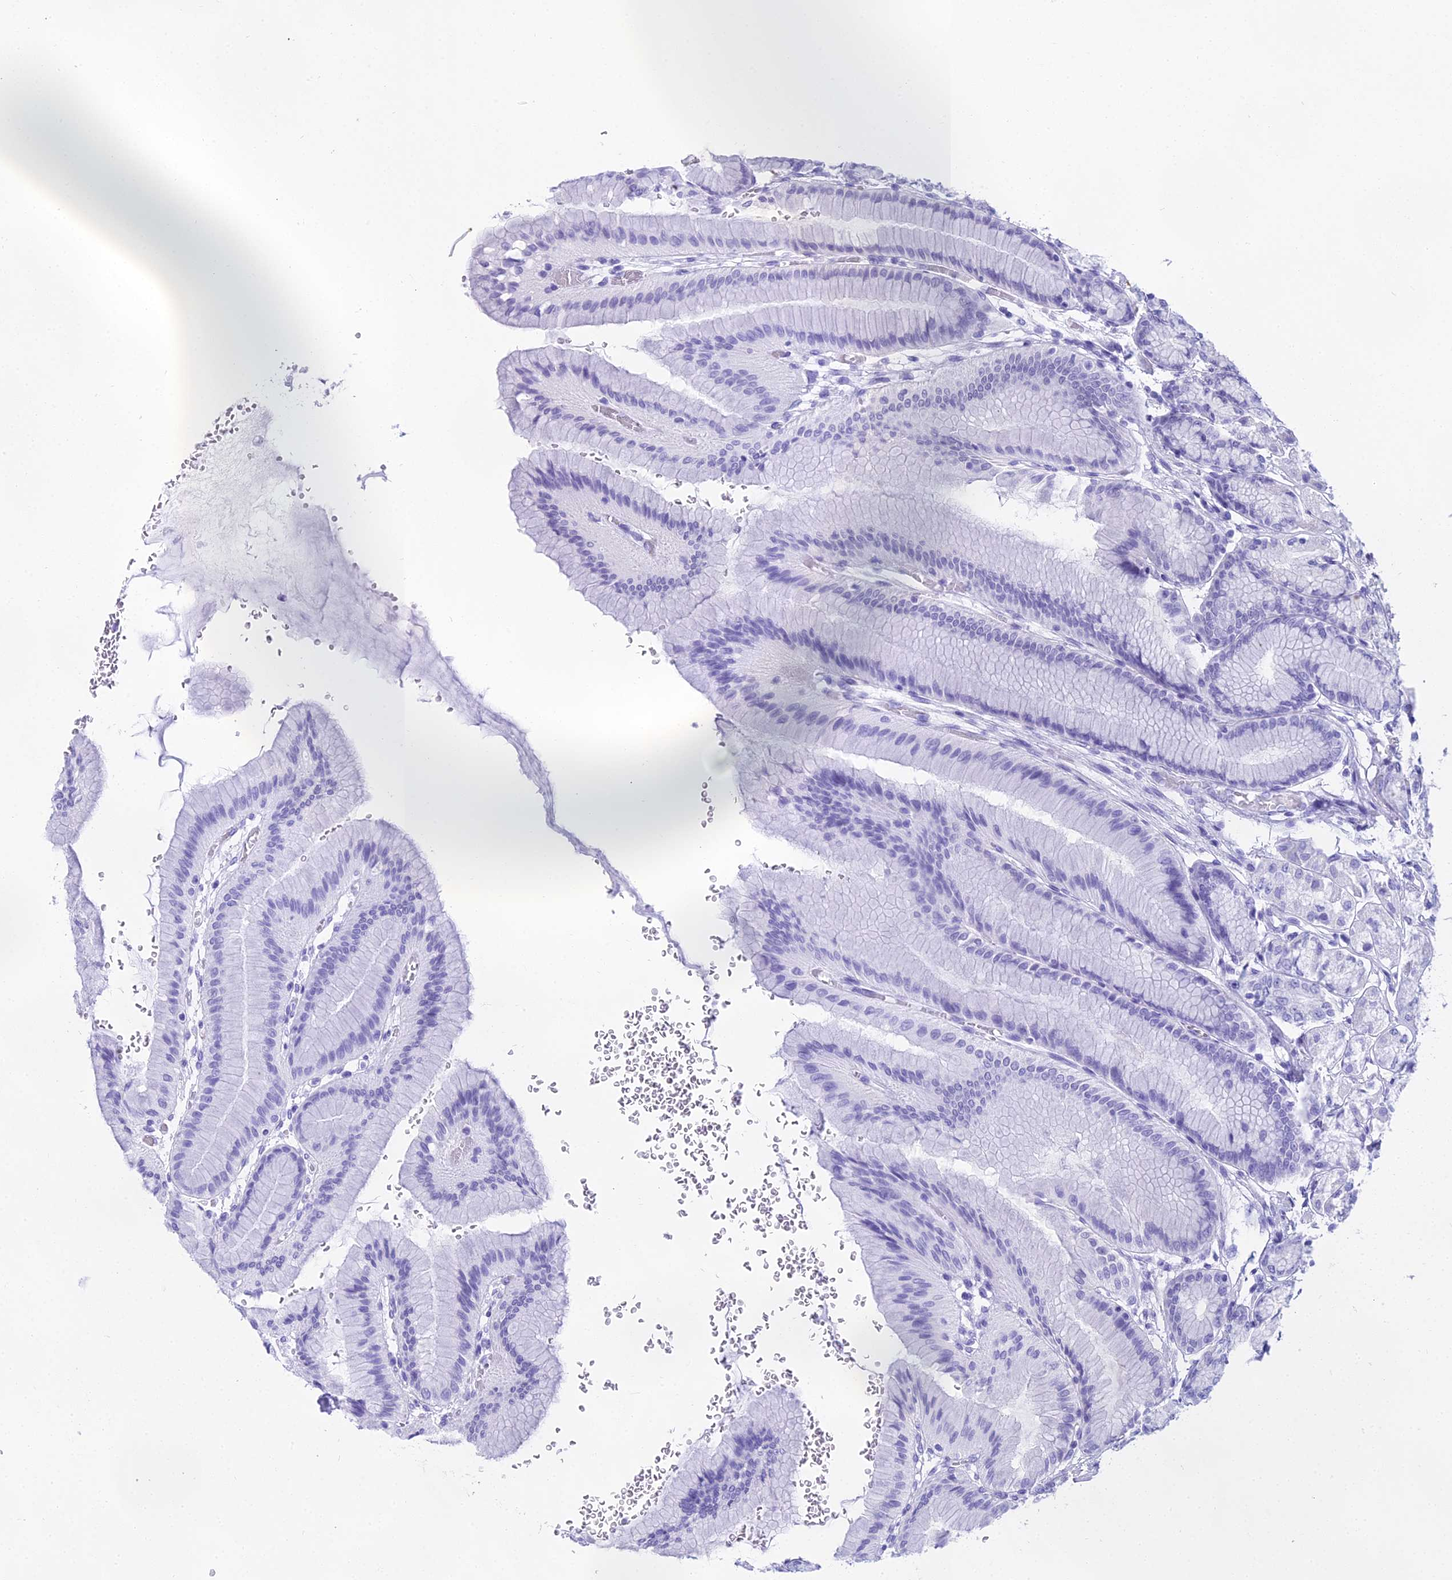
{"staining": {"intensity": "negative", "quantity": "none", "location": "none"}, "tissue": "stomach", "cell_type": "Glandular cells", "image_type": "normal", "snomed": [{"axis": "morphology", "description": "Normal tissue, NOS"}, {"axis": "morphology", "description": "Adenocarcinoma, NOS"}, {"axis": "morphology", "description": "Adenocarcinoma, High grade"}, {"axis": "topography", "description": "Stomach, upper"}, {"axis": "topography", "description": "Stomach"}], "caption": "Immunohistochemistry (IHC) of unremarkable stomach reveals no staining in glandular cells. The staining was performed using DAB (3,3'-diaminobenzidine) to visualize the protein expression in brown, while the nuclei were stained in blue with hematoxylin (Magnification: 20x).", "gene": "MAT2A", "patient": {"sex": "female", "age": 65}}